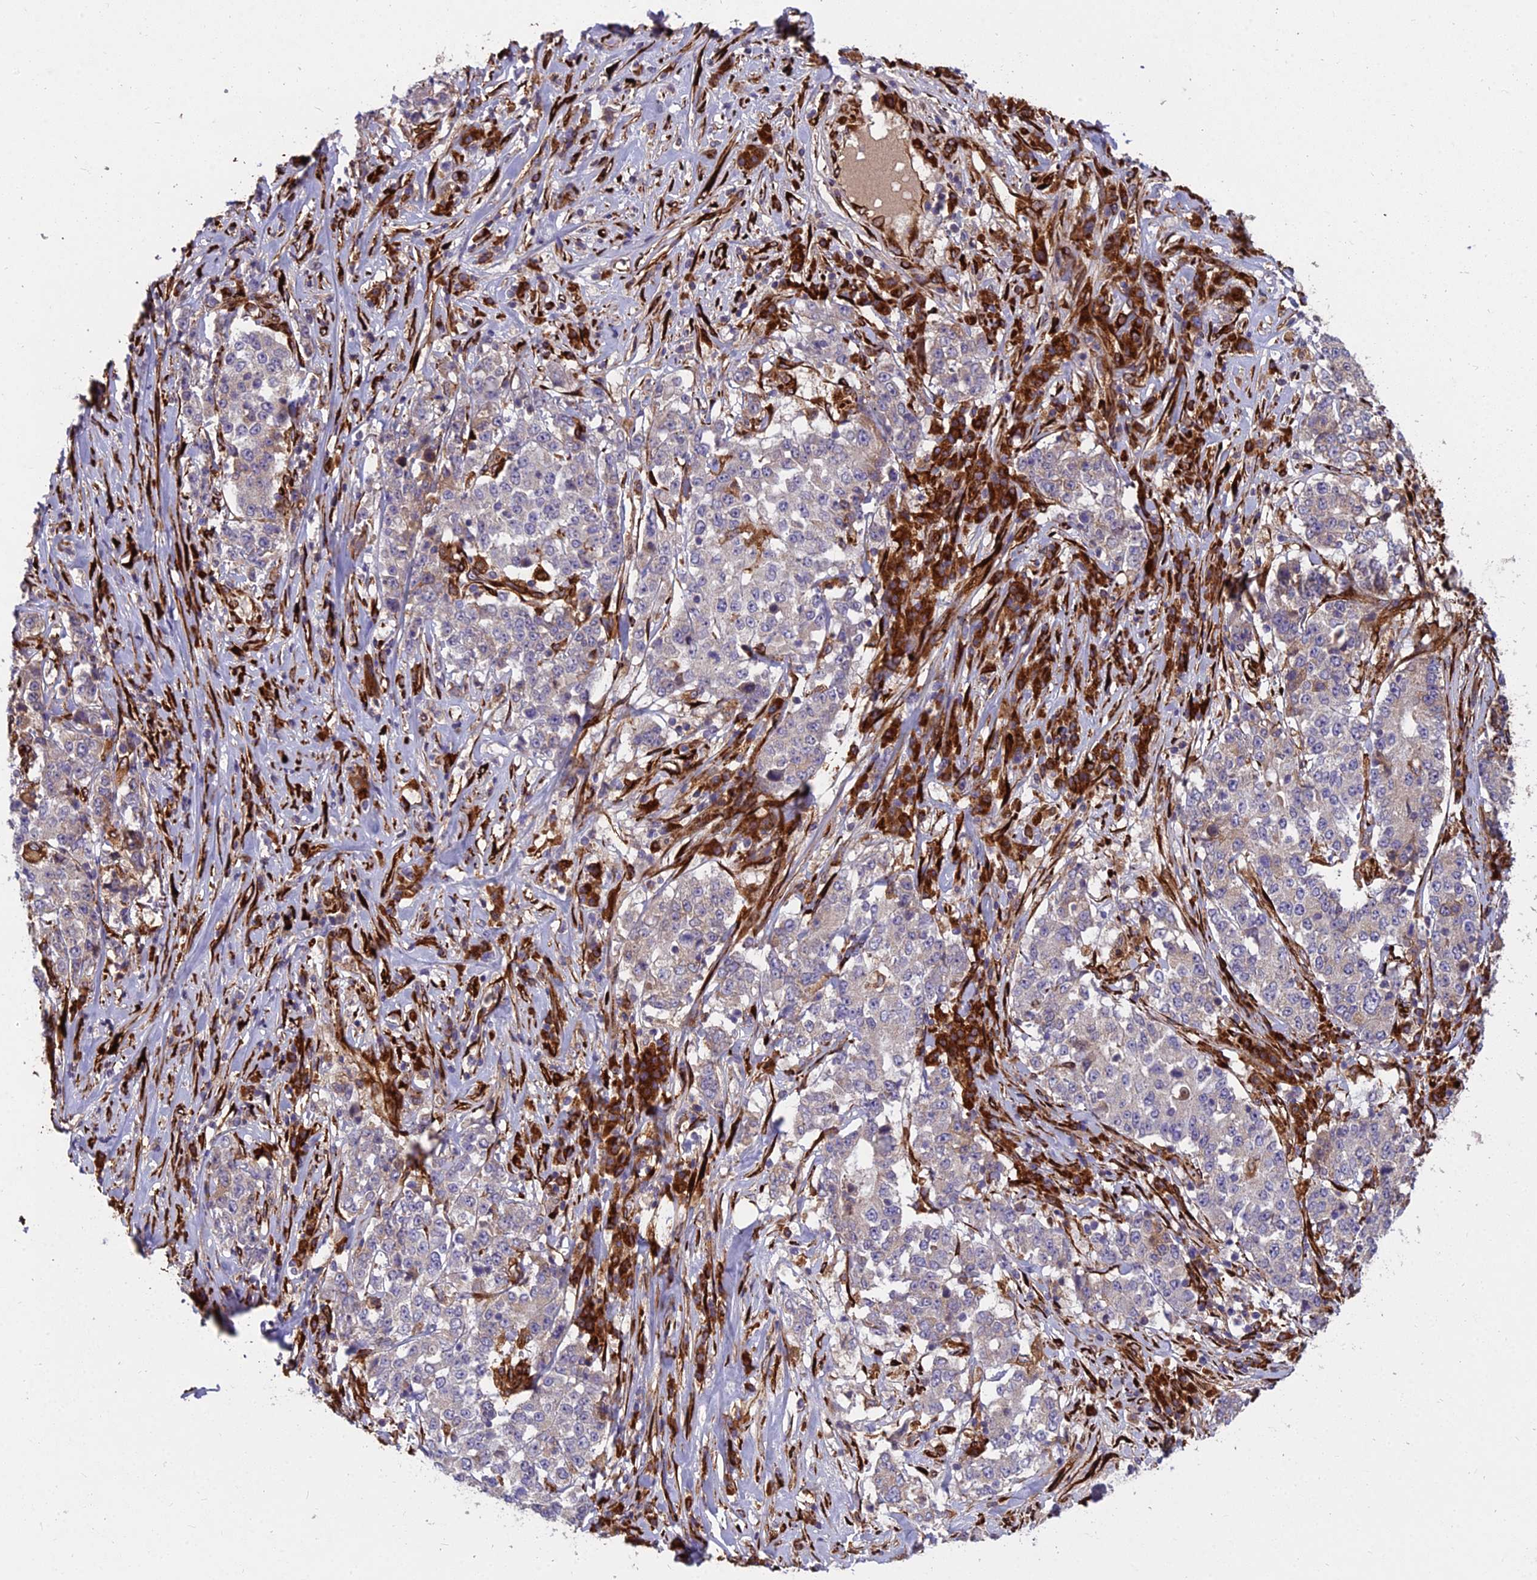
{"staining": {"intensity": "negative", "quantity": "none", "location": "none"}, "tissue": "stomach cancer", "cell_type": "Tumor cells", "image_type": "cancer", "snomed": [{"axis": "morphology", "description": "Adenocarcinoma, NOS"}, {"axis": "topography", "description": "Stomach"}], "caption": "A micrograph of stomach cancer stained for a protein displays no brown staining in tumor cells. Nuclei are stained in blue.", "gene": "NDUFAF7", "patient": {"sex": "male", "age": 59}}